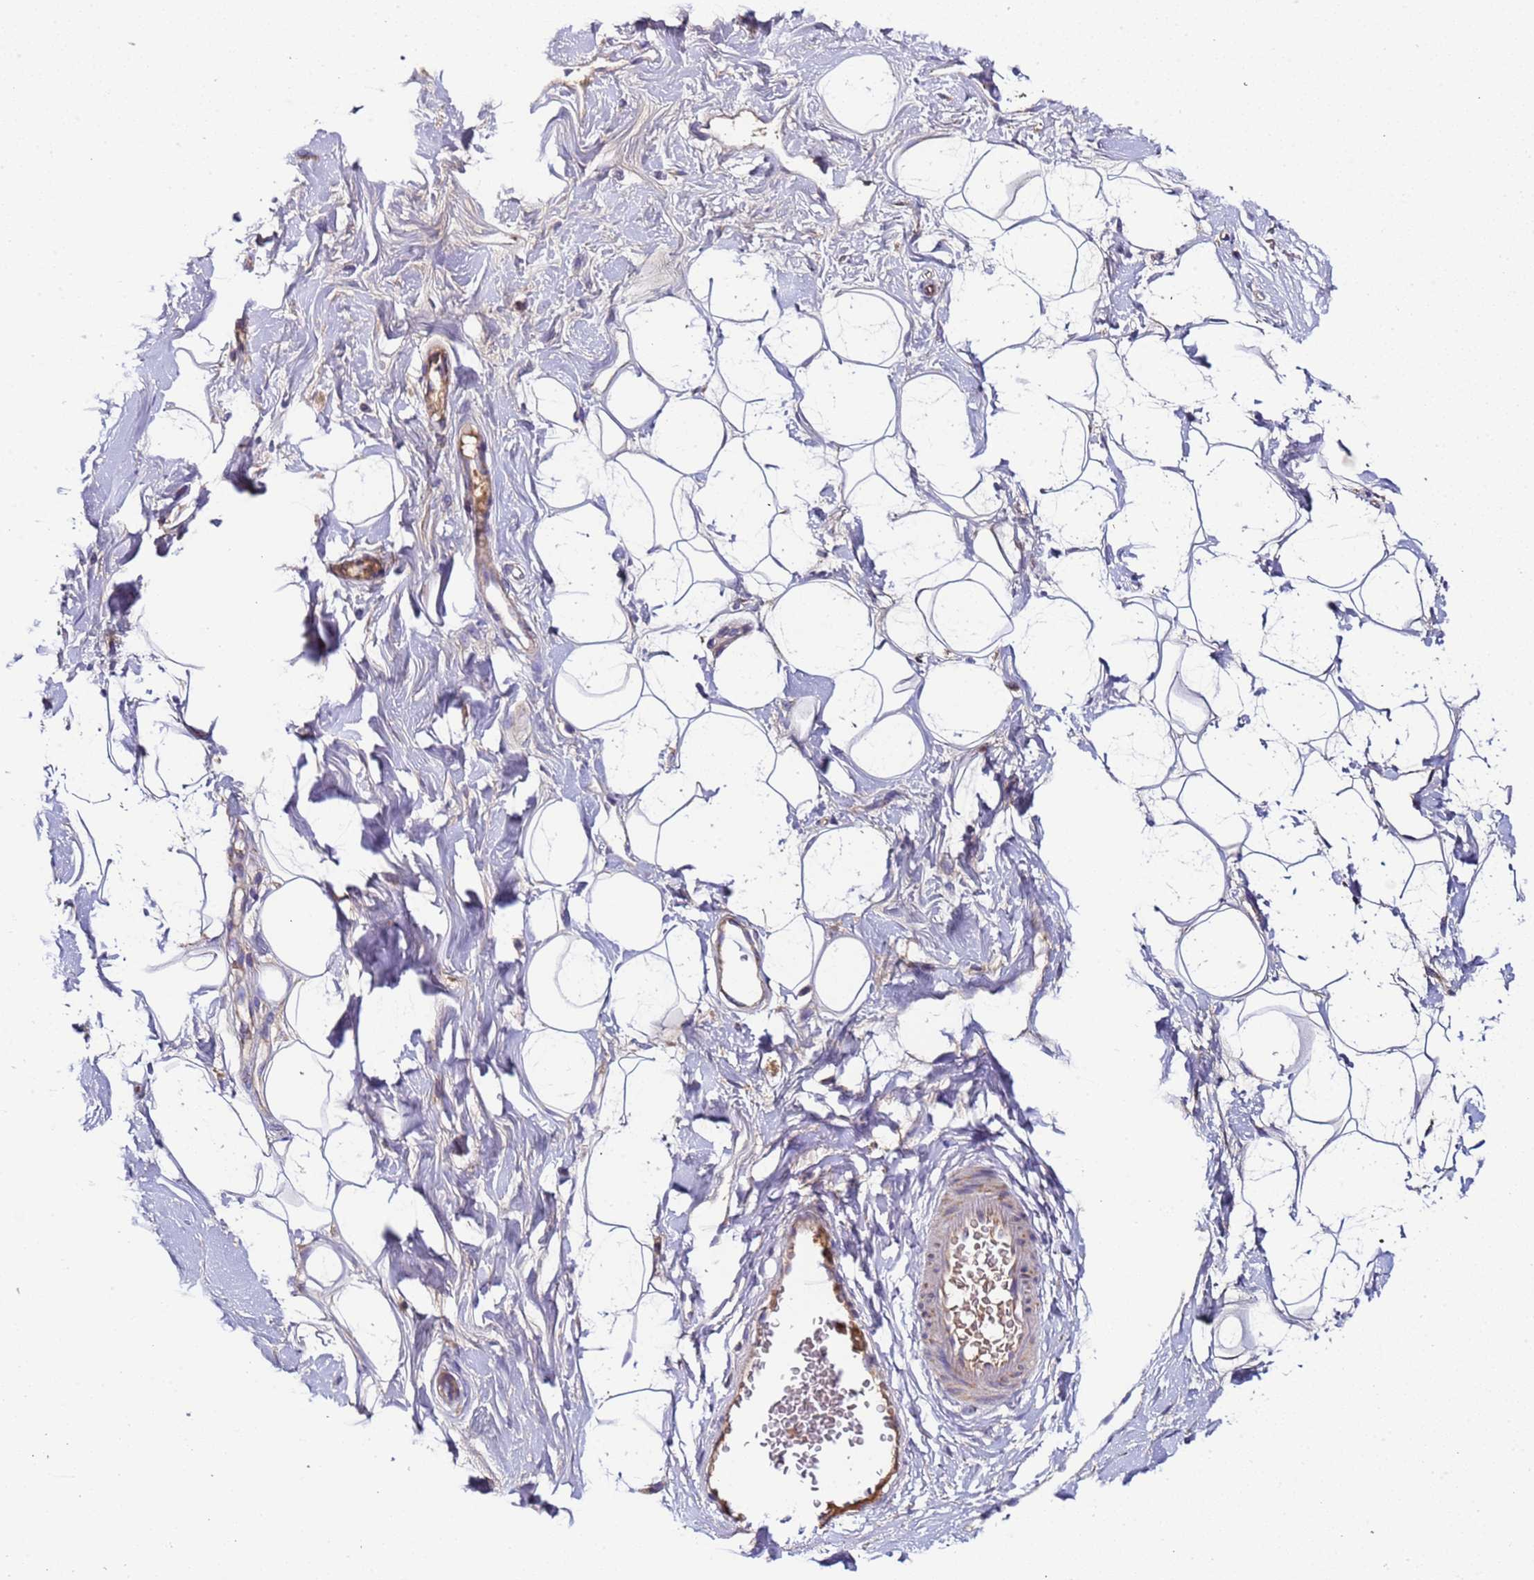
{"staining": {"intensity": "negative", "quantity": "none", "location": "none"}, "tissue": "adipose tissue", "cell_type": "Adipocytes", "image_type": "normal", "snomed": [{"axis": "morphology", "description": "Normal tissue, NOS"}, {"axis": "topography", "description": "Breast"}], "caption": "The immunohistochemistry (IHC) micrograph has no significant staining in adipocytes of adipose tissue. (Brightfield microscopy of DAB (3,3'-diaminobenzidine) immunohistochemistry at high magnification).", "gene": "TMEM126A", "patient": {"sex": "female", "age": 26}}